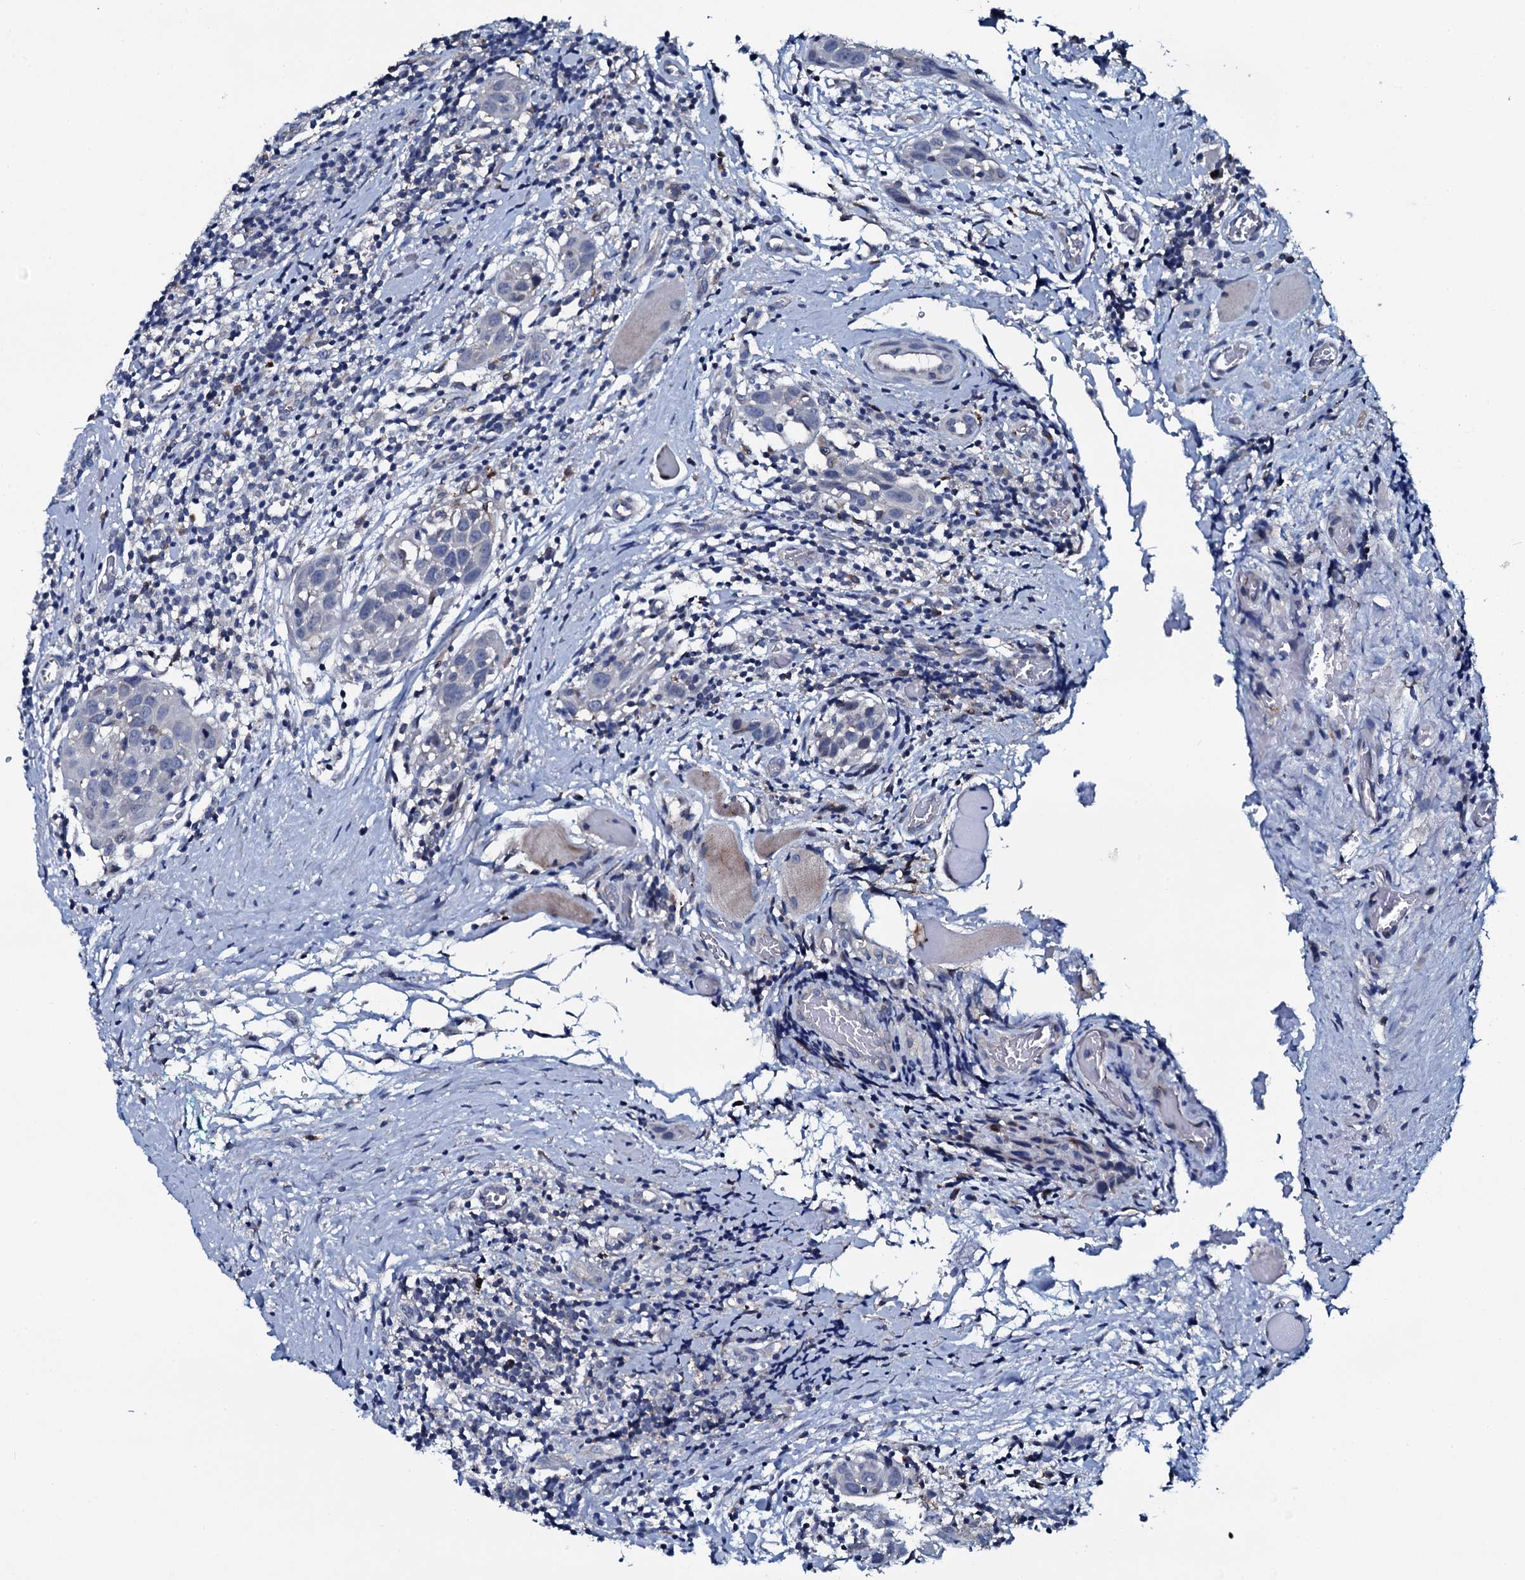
{"staining": {"intensity": "negative", "quantity": "none", "location": "none"}, "tissue": "head and neck cancer", "cell_type": "Tumor cells", "image_type": "cancer", "snomed": [{"axis": "morphology", "description": "Squamous cell carcinoma, NOS"}, {"axis": "topography", "description": "Oral tissue"}, {"axis": "topography", "description": "Head-Neck"}], "caption": "IHC photomicrograph of neoplastic tissue: head and neck cancer (squamous cell carcinoma) stained with DAB (3,3'-diaminobenzidine) reveals no significant protein positivity in tumor cells.", "gene": "IL12B", "patient": {"sex": "female", "age": 50}}